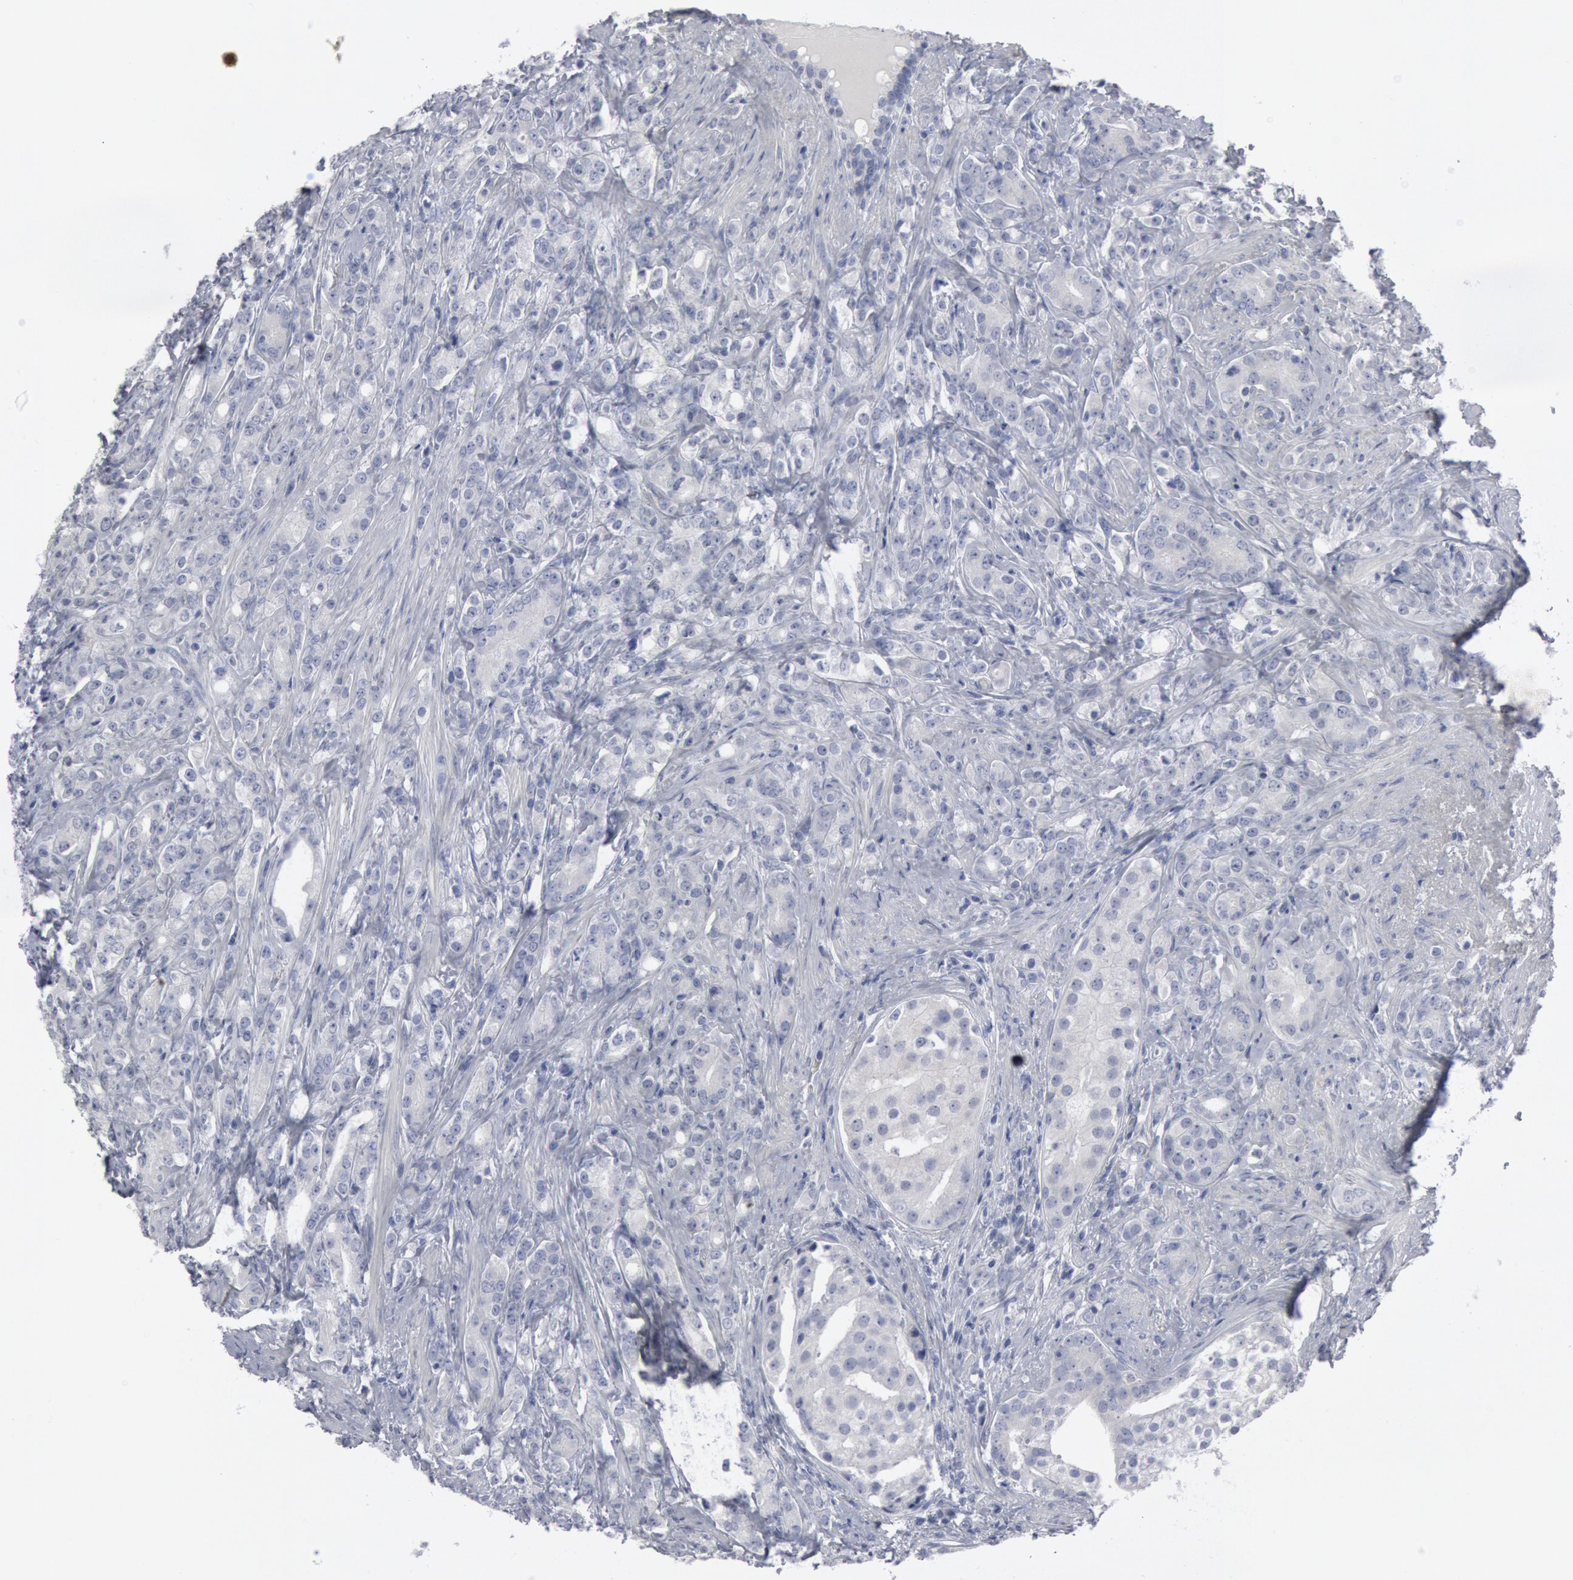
{"staining": {"intensity": "negative", "quantity": "none", "location": "none"}, "tissue": "prostate cancer", "cell_type": "Tumor cells", "image_type": "cancer", "snomed": [{"axis": "morphology", "description": "Adenocarcinoma, Medium grade"}, {"axis": "topography", "description": "Prostate"}], "caption": "Protein analysis of prostate cancer (adenocarcinoma (medium-grade)) shows no significant positivity in tumor cells. The staining was performed using DAB to visualize the protein expression in brown, while the nuclei were stained in blue with hematoxylin (Magnification: 20x).", "gene": "DMC1", "patient": {"sex": "male", "age": 59}}